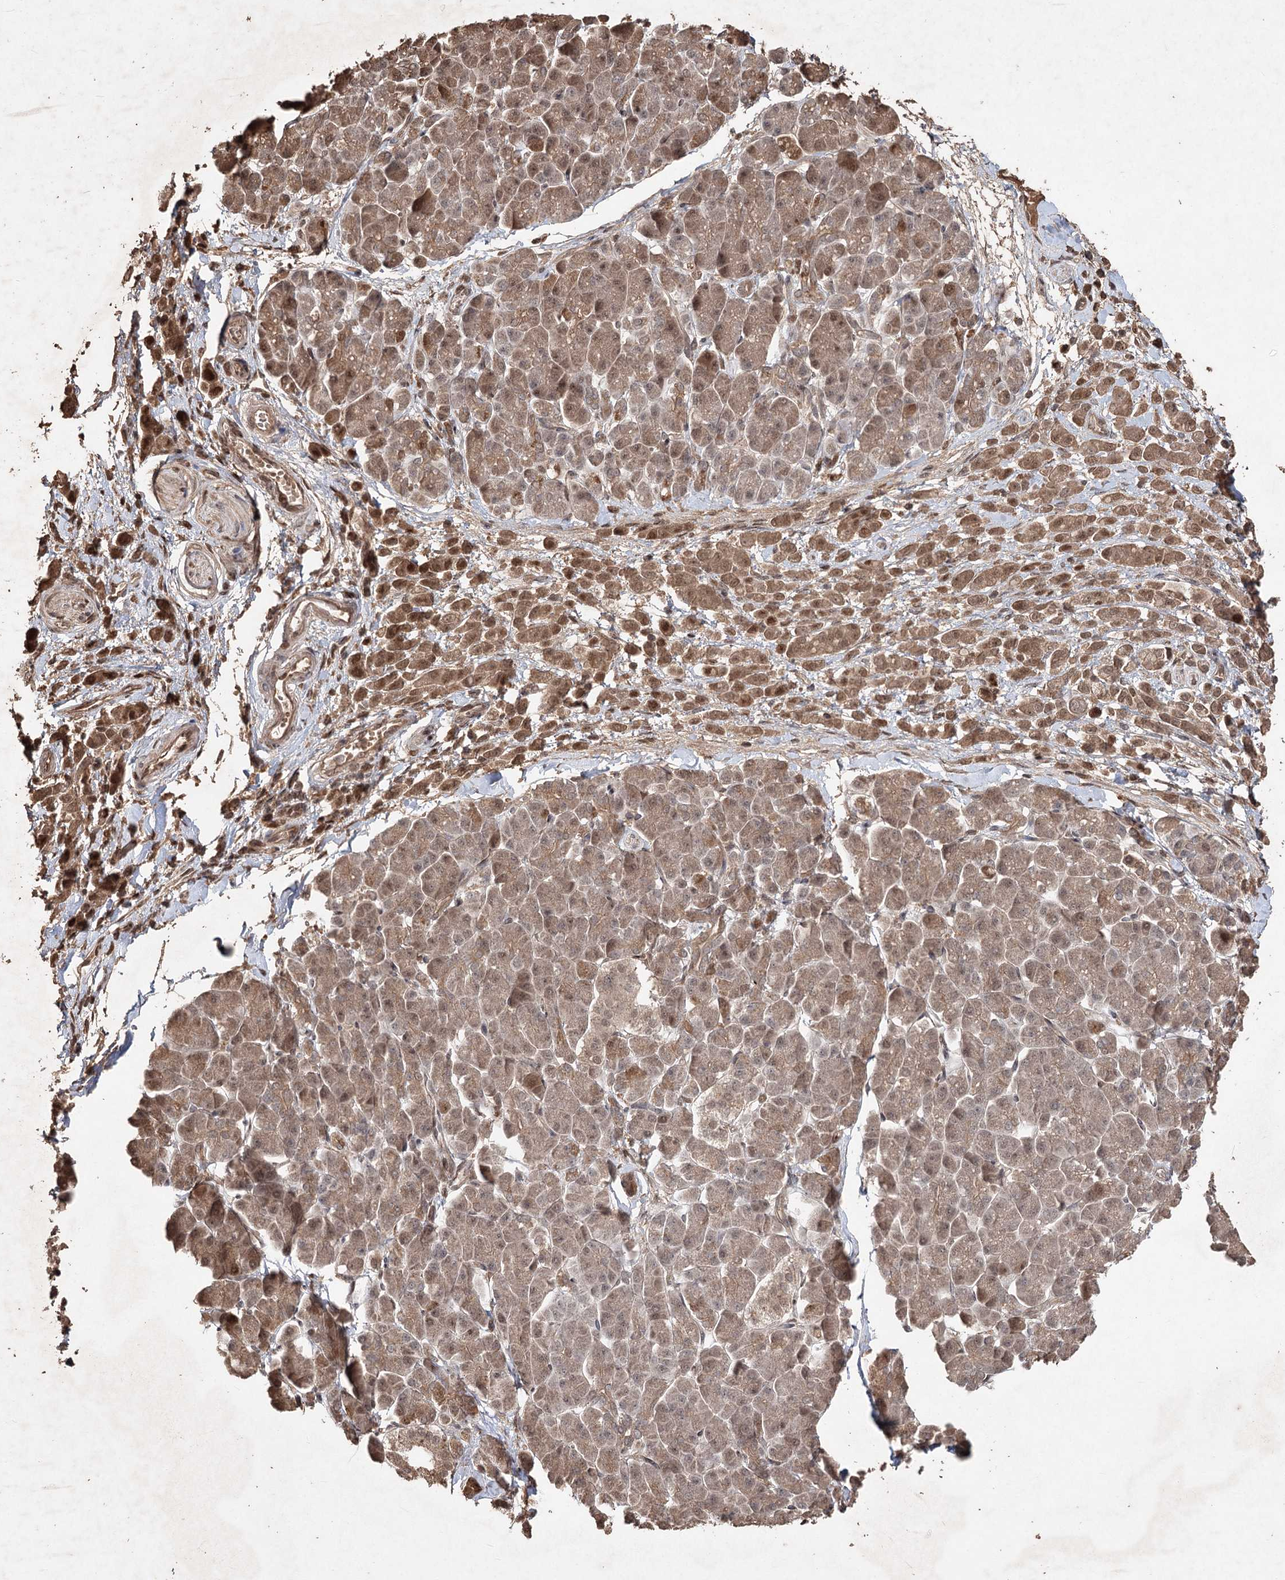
{"staining": {"intensity": "moderate", "quantity": ">75%", "location": "cytoplasmic/membranous,nuclear"}, "tissue": "pancreatic cancer", "cell_type": "Tumor cells", "image_type": "cancer", "snomed": [{"axis": "morphology", "description": "Normal tissue, NOS"}, {"axis": "morphology", "description": "Adenocarcinoma, NOS"}, {"axis": "topography", "description": "Pancreas"}], "caption": "Immunohistochemistry (DAB) staining of pancreatic adenocarcinoma reveals moderate cytoplasmic/membranous and nuclear protein expression in about >75% of tumor cells. (Stains: DAB (3,3'-diaminobenzidine) in brown, nuclei in blue, Microscopy: brightfield microscopy at high magnification).", "gene": "FBXO7", "patient": {"sex": "female", "age": 64}}